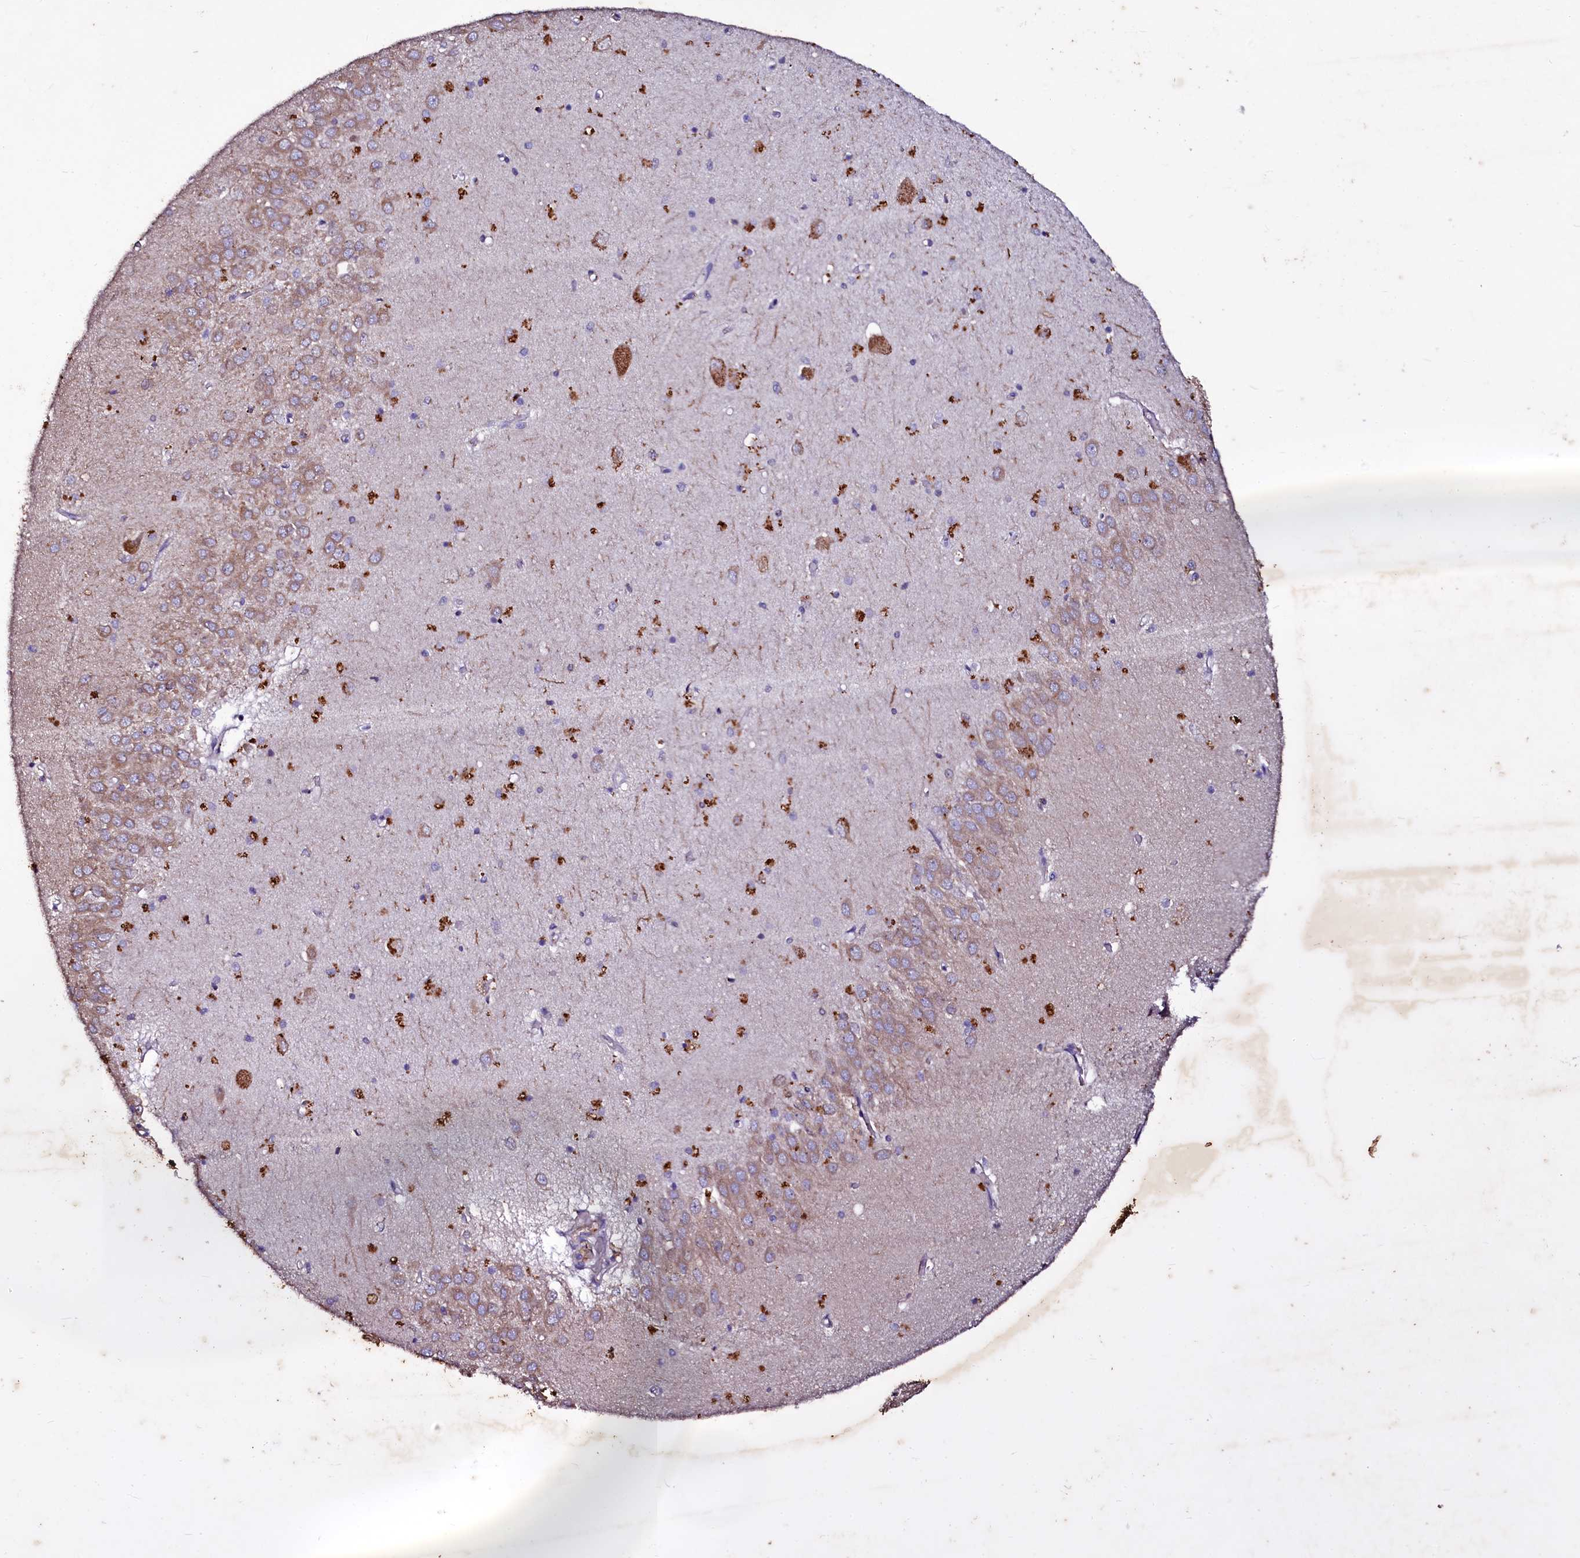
{"staining": {"intensity": "moderate", "quantity": "<25%", "location": "cytoplasmic/membranous"}, "tissue": "hippocampus", "cell_type": "Glial cells", "image_type": "normal", "snomed": [{"axis": "morphology", "description": "Normal tissue, NOS"}, {"axis": "topography", "description": "Hippocampus"}], "caption": "Glial cells demonstrate low levels of moderate cytoplasmic/membranous staining in about <25% of cells in benign hippocampus. (DAB IHC with brightfield microscopy, high magnification).", "gene": "SELENOT", "patient": {"sex": "male", "age": 70}}